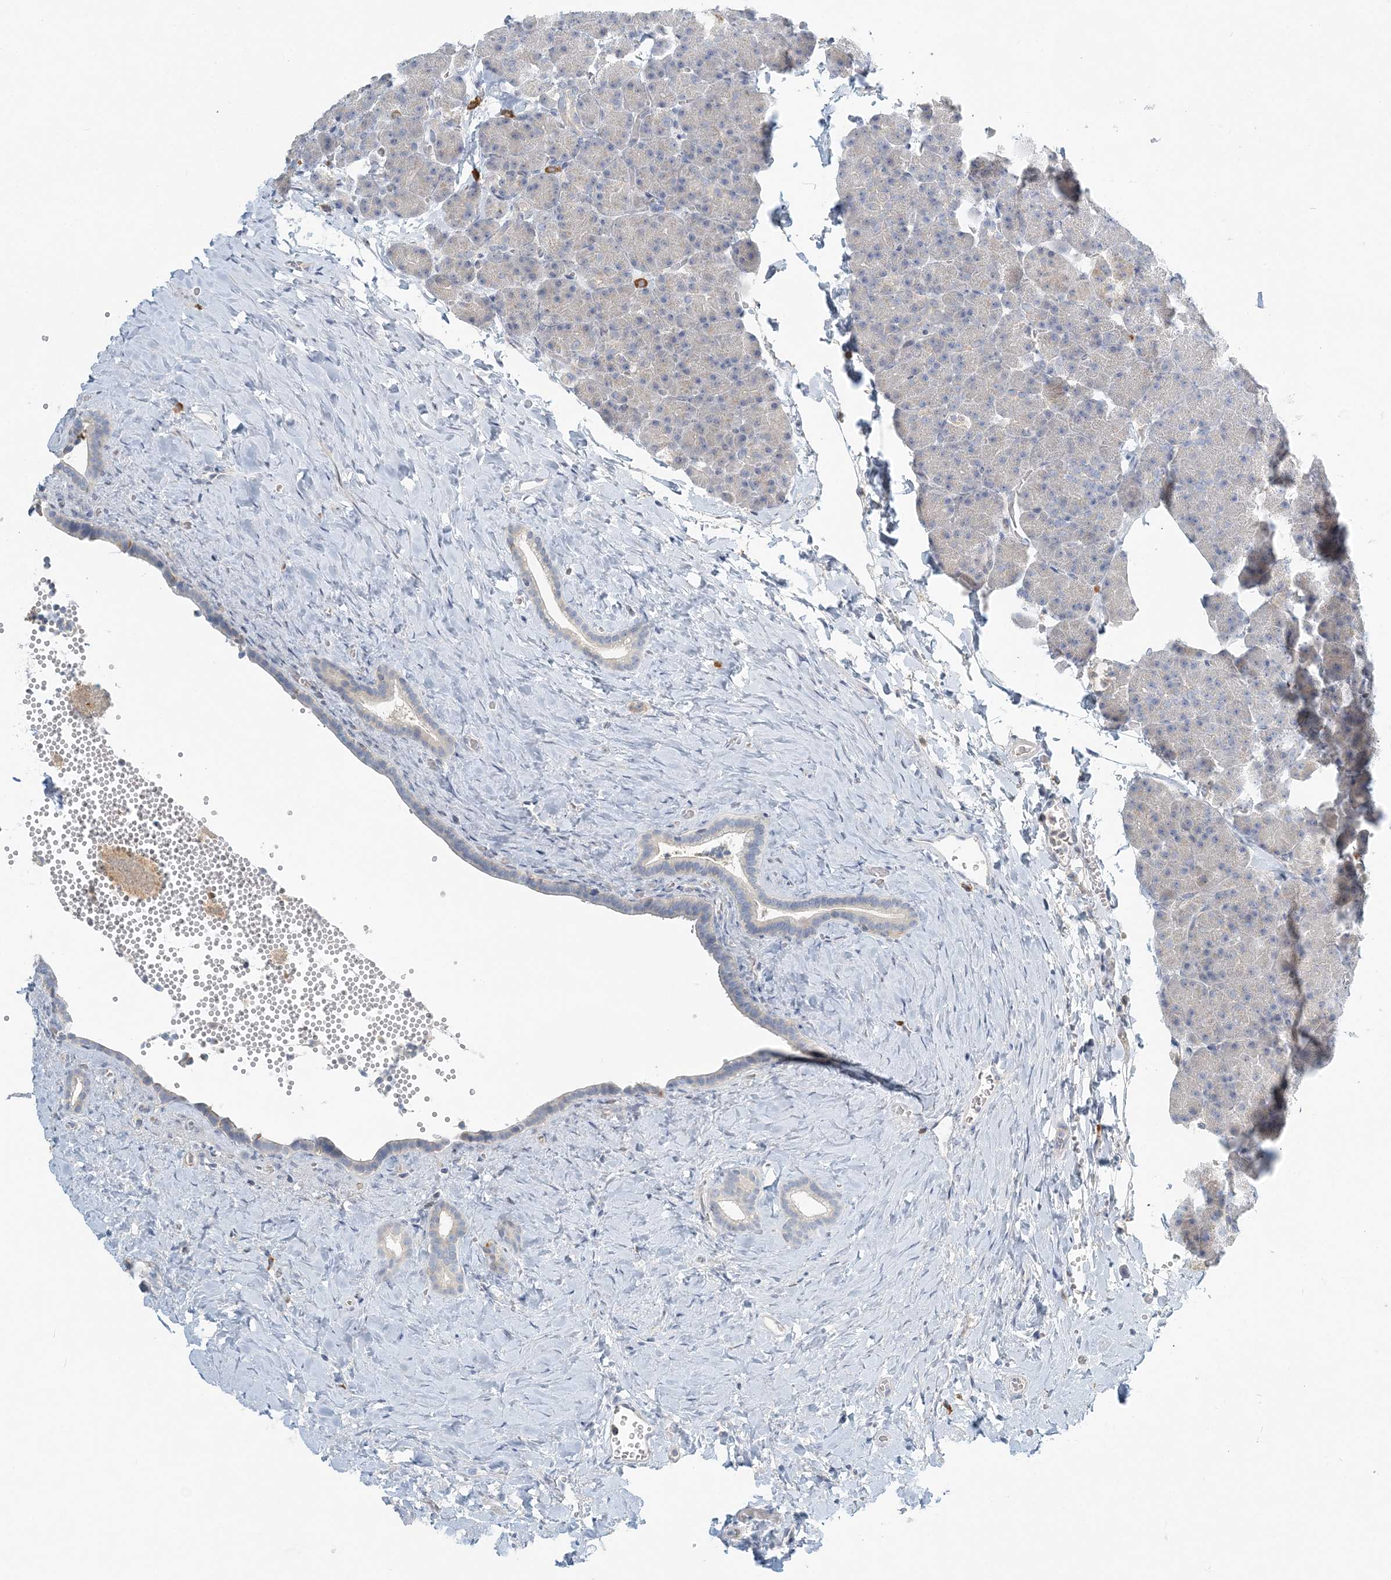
{"staining": {"intensity": "negative", "quantity": "none", "location": "none"}, "tissue": "pancreas", "cell_type": "Exocrine glandular cells", "image_type": "normal", "snomed": [{"axis": "morphology", "description": "Normal tissue, NOS"}, {"axis": "morphology", "description": "Carcinoid, malignant, NOS"}, {"axis": "topography", "description": "Pancreas"}], "caption": "Exocrine glandular cells are negative for protein expression in unremarkable human pancreas. (DAB (3,3'-diaminobenzidine) IHC with hematoxylin counter stain).", "gene": "NAA11", "patient": {"sex": "female", "age": 35}}